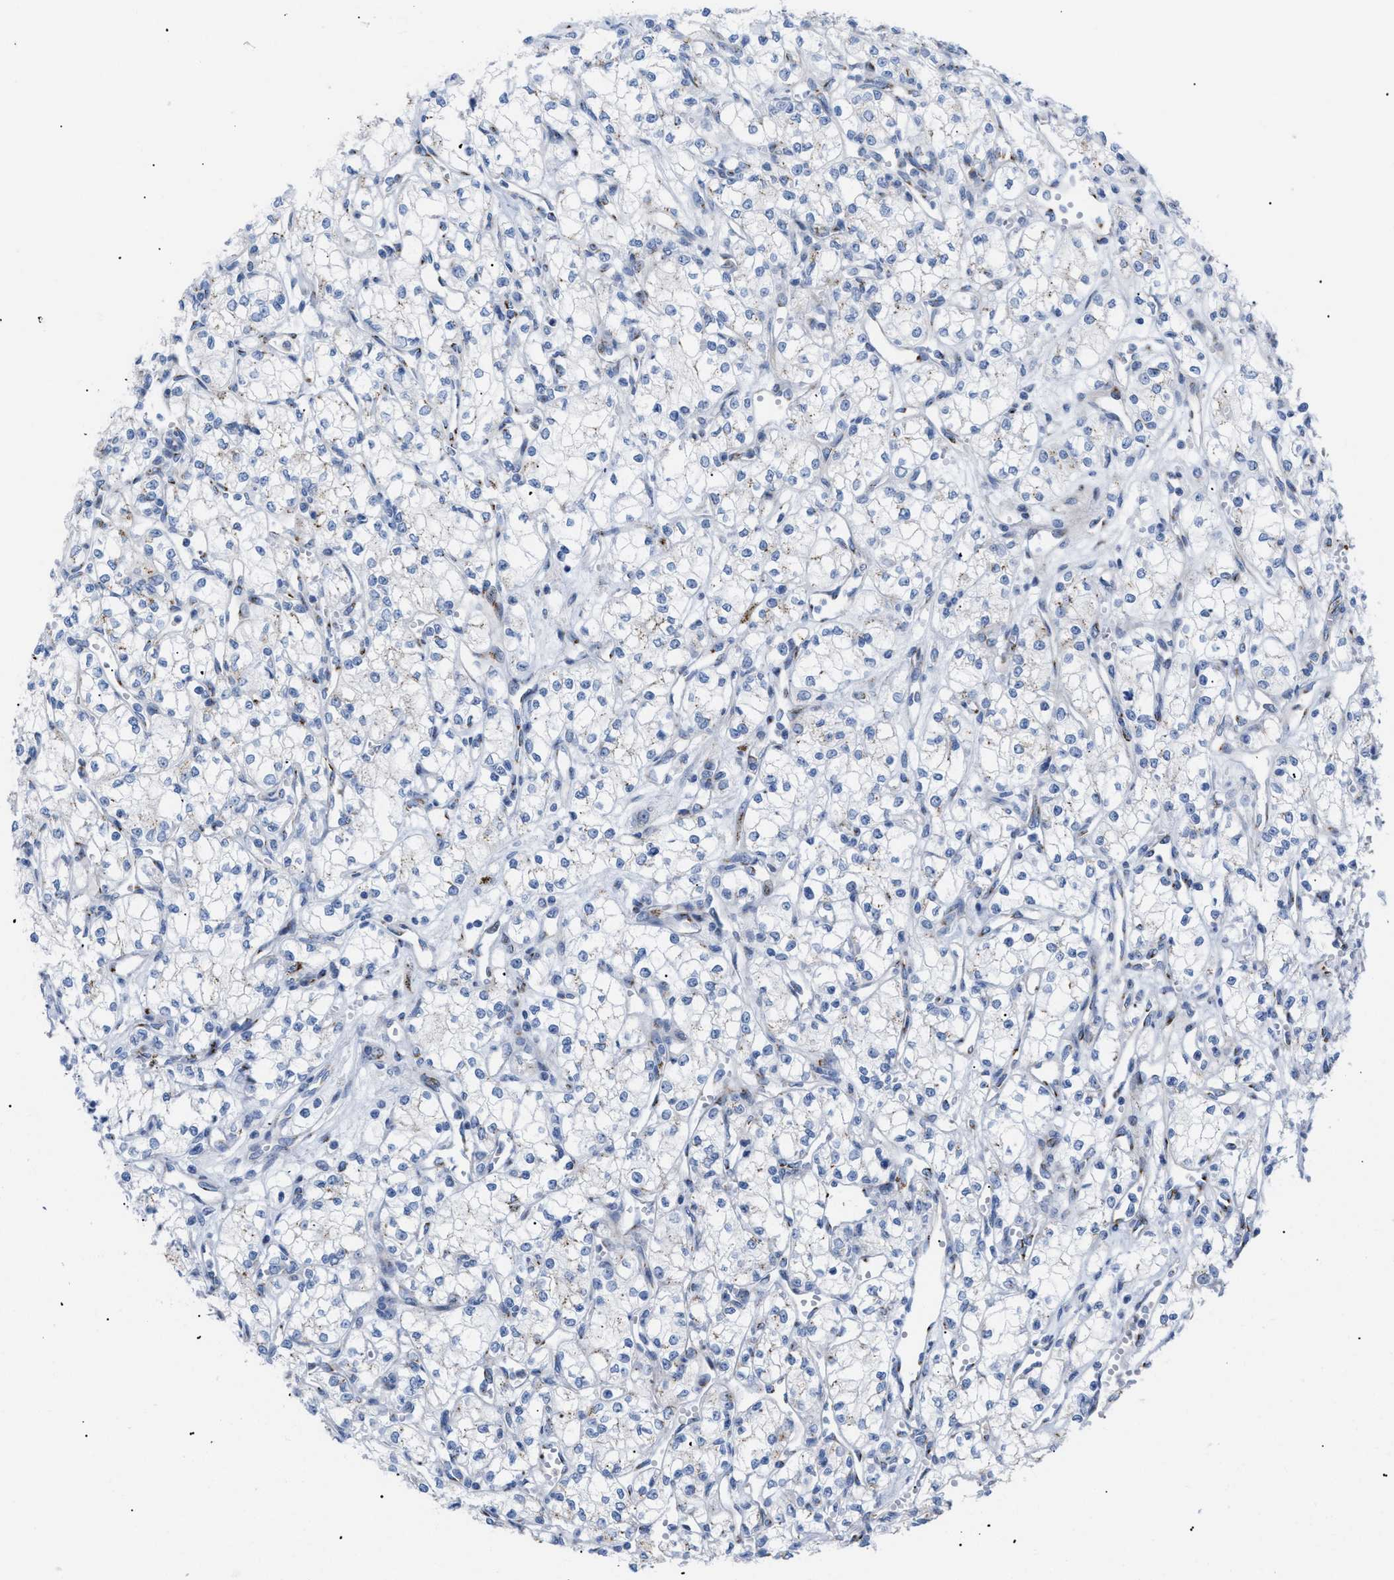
{"staining": {"intensity": "moderate", "quantity": "<25%", "location": "cytoplasmic/membranous"}, "tissue": "renal cancer", "cell_type": "Tumor cells", "image_type": "cancer", "snomed": [{"axis": "morphology", "description": "Adenocarcinoma, NOS"}, {"axis": "topography", "description": "Kidney"}], "caption": "High-power microscopy captured an immunohistochemistry histopathology image of renal cancer, revealing moderate cytoplasmic/membranous positivity in approximately <25% of tumor cells.", "gene": "TMEM17", "patient": {"sex": "male", "age": 59}}